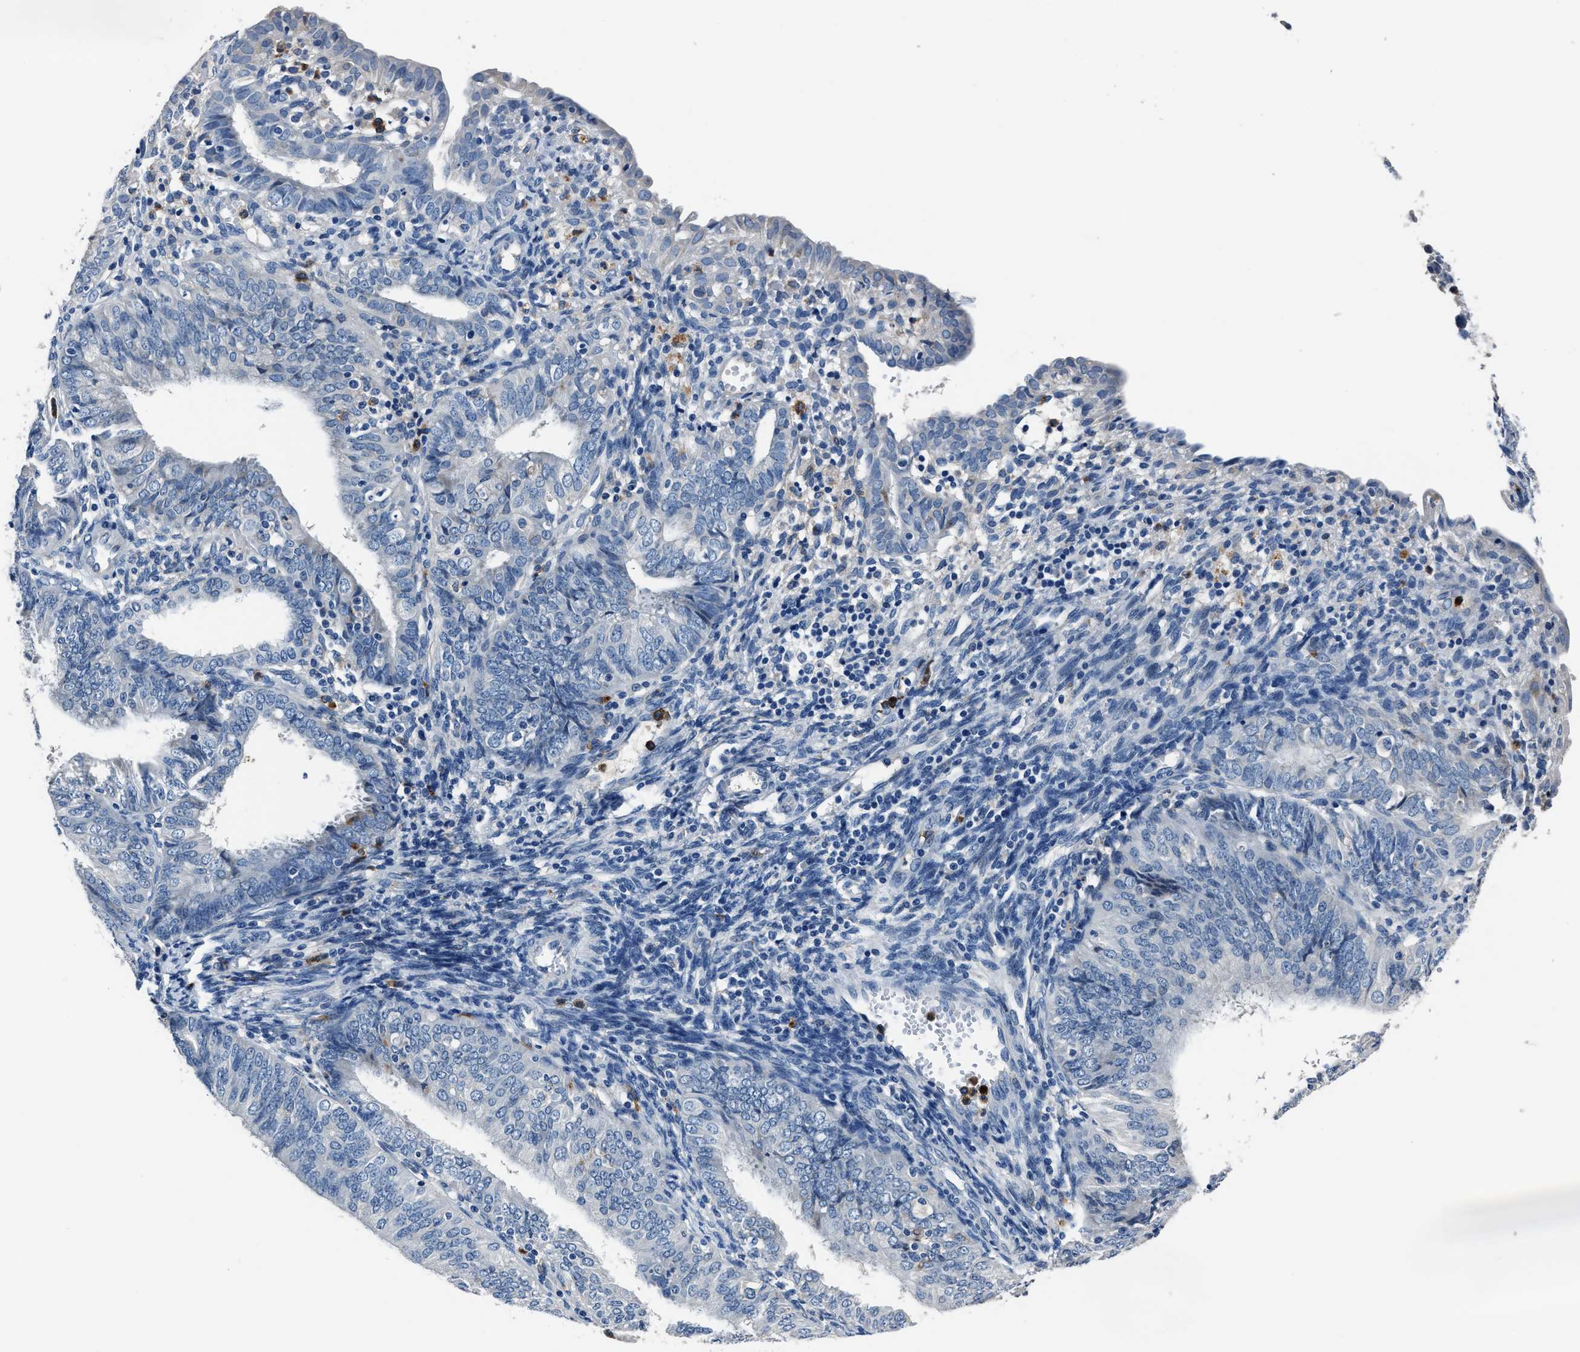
{"staining": {"intensity": "negative", "quantity": "none", "location": "none"}, "tissue": "endometrial cancer", "cell_type": "Tumor cells", "image_type": "cancer", "snomed": [{"axis": "morphology", "description": "Adenocarcinoma, NOS"}, {"axis": "topography", "description": "Endometrium"}], "caption": "Immunohistochemistry image of neoplastic tissue: human endometrial cancer (adenocarcinoma) stained with DAB demonstrates no significant protein staining in tumor cells. The staining was performed using DAB (3,3'-diaminobenzidine) to visualize the protein expression in brown, while the nuclei were stained in blue with hematoxylin (Magnification: 20x).", "gene": "FGL2", "patient": {"sex": "female", "age": 58}}